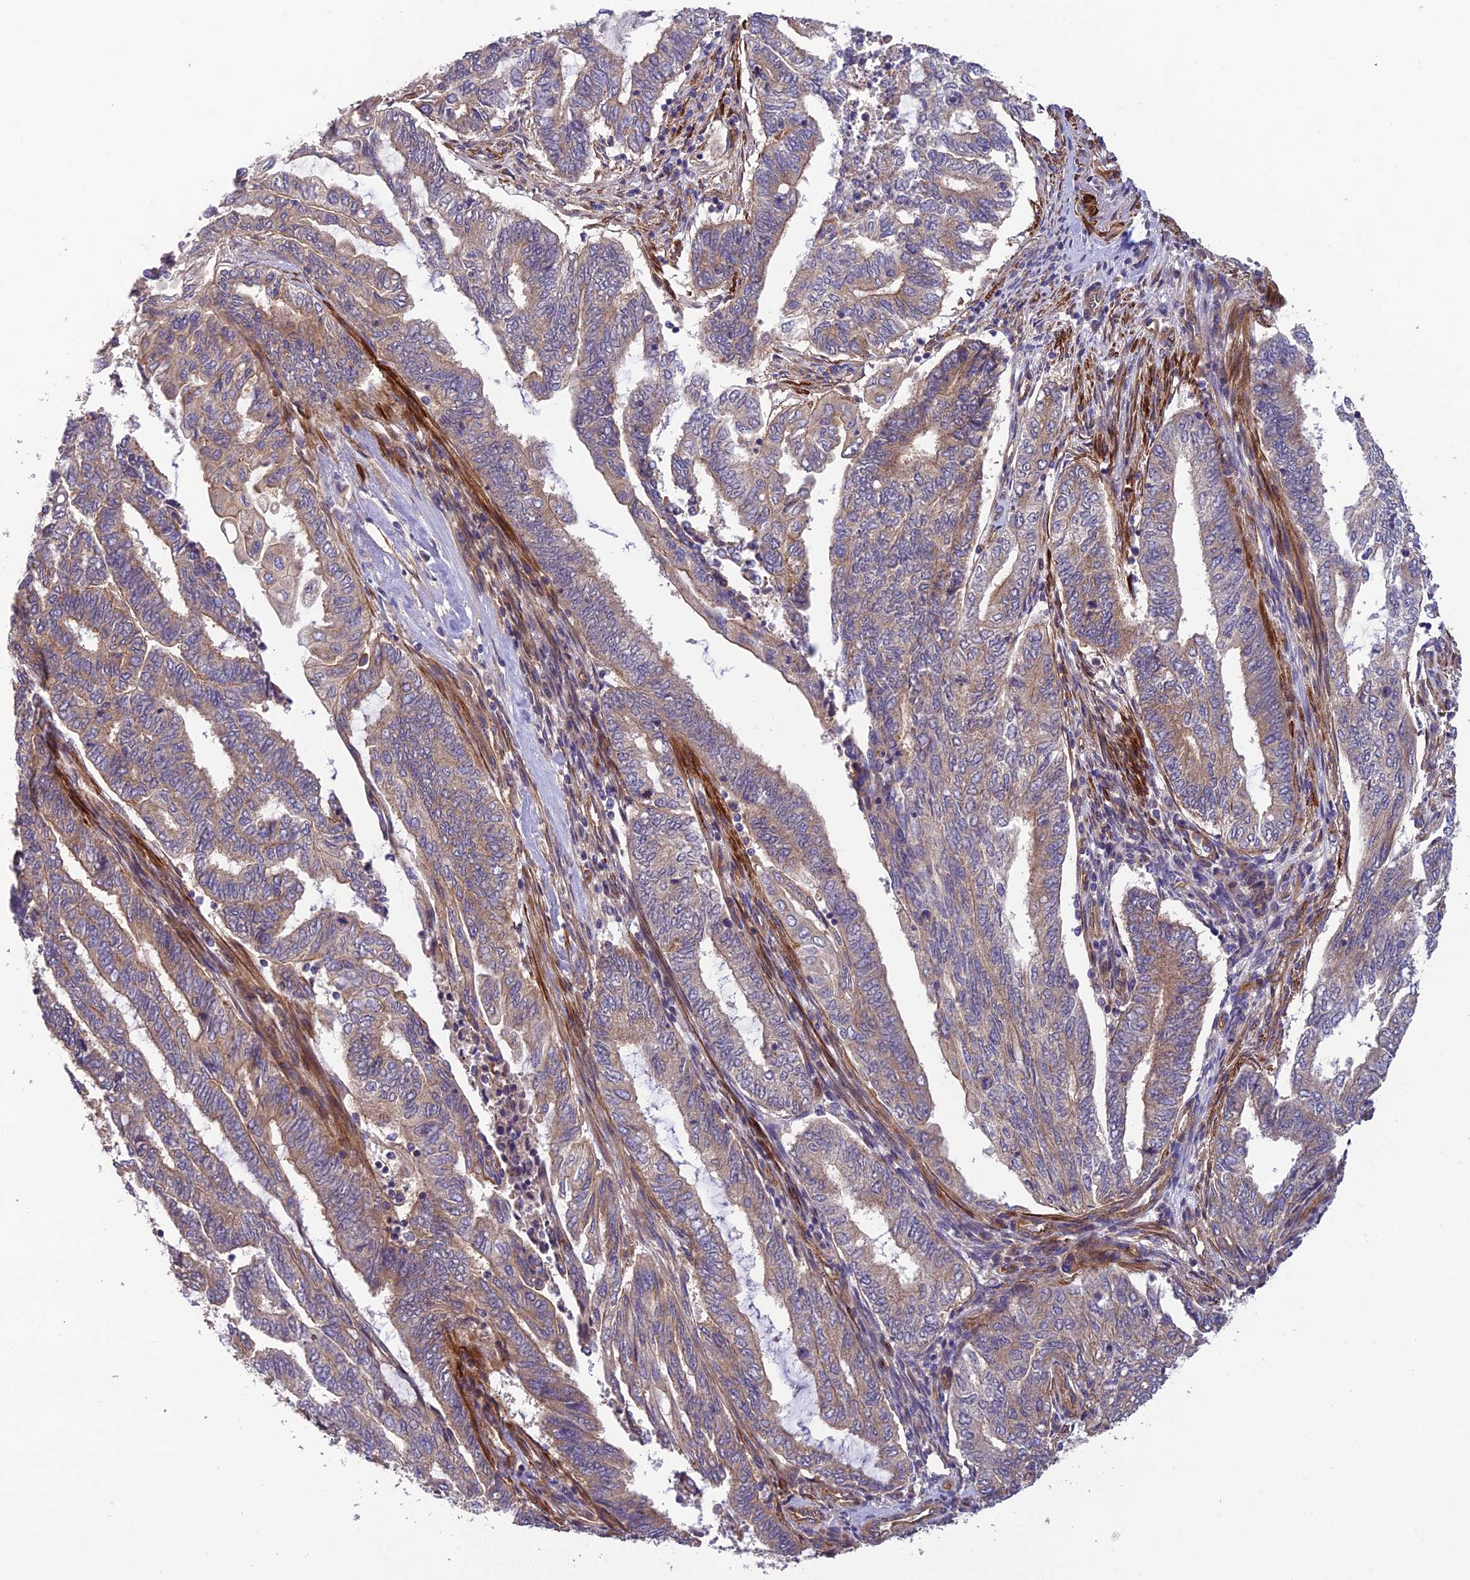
{"staining": {"intensity": "moderate", "quantity": ">75%", "location": "cytoplasmic/membranous"}, "tissue": "endometrial cancer", "cell_type": "Tumor cells", "image_type": "cancer", "snomed": [{"axis": "morphology", "description": "Adenocarcinoma, NOS"}, {"axis": "topography", "description": "Uterus"}, {"axis": "topography", "description": "Endometrium"}], "caption": "Moderate cytoplasmic/membranous protein expression is present in approximately >75% of tumor cells in adenocarcinoma (endometrial). The staining is performed using DAB (3,3'-diaminobenzidine) brown chromogen to label protein expression. The nuclei are counter-stained blue using hematoxylin.", "gene": "ADAMTS15", "patient": {"sex": "female", "age": 70}}